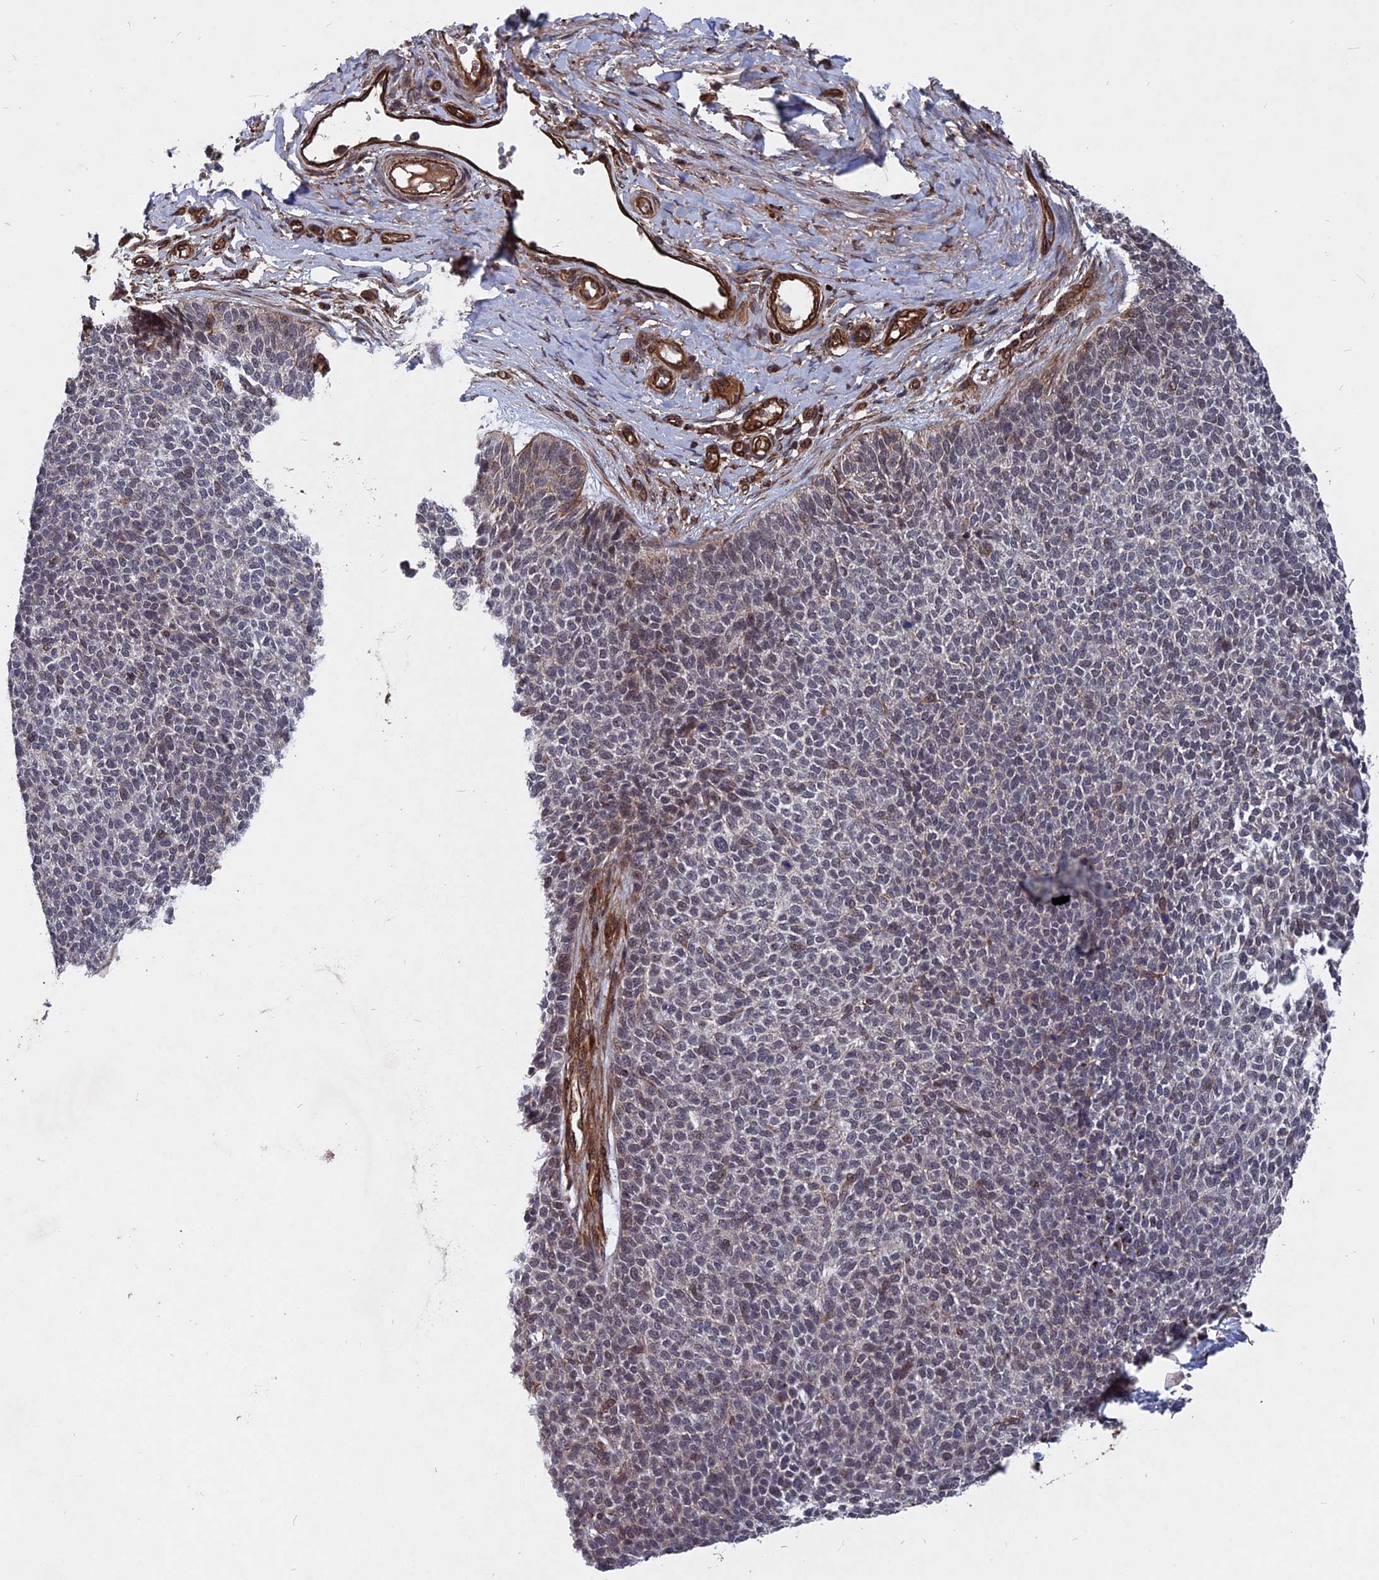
{"staining": {"intensity": "moderate", "quantity": "<25%", "location": "cytoplasmic/membranous,nuclear"}, "tissue": "skin cancer", "cell_type": "Tumor cells", "image_type": "cancer", "snomed": [{"axis": "morphology", "description": "Basal cell carcinoma"}, {"axis": "topography", "description": "Skin"}], "caption": "Moderate cytoplasmic/membranous and nuclear protein staining is identified in approximately <25% of tumor cells in skin cancer. (brown staining indicates protein expression, while blue staining denotes nuclei).", "gene": "NOSIP", "patient": {"sex": "female", "age": 84}}